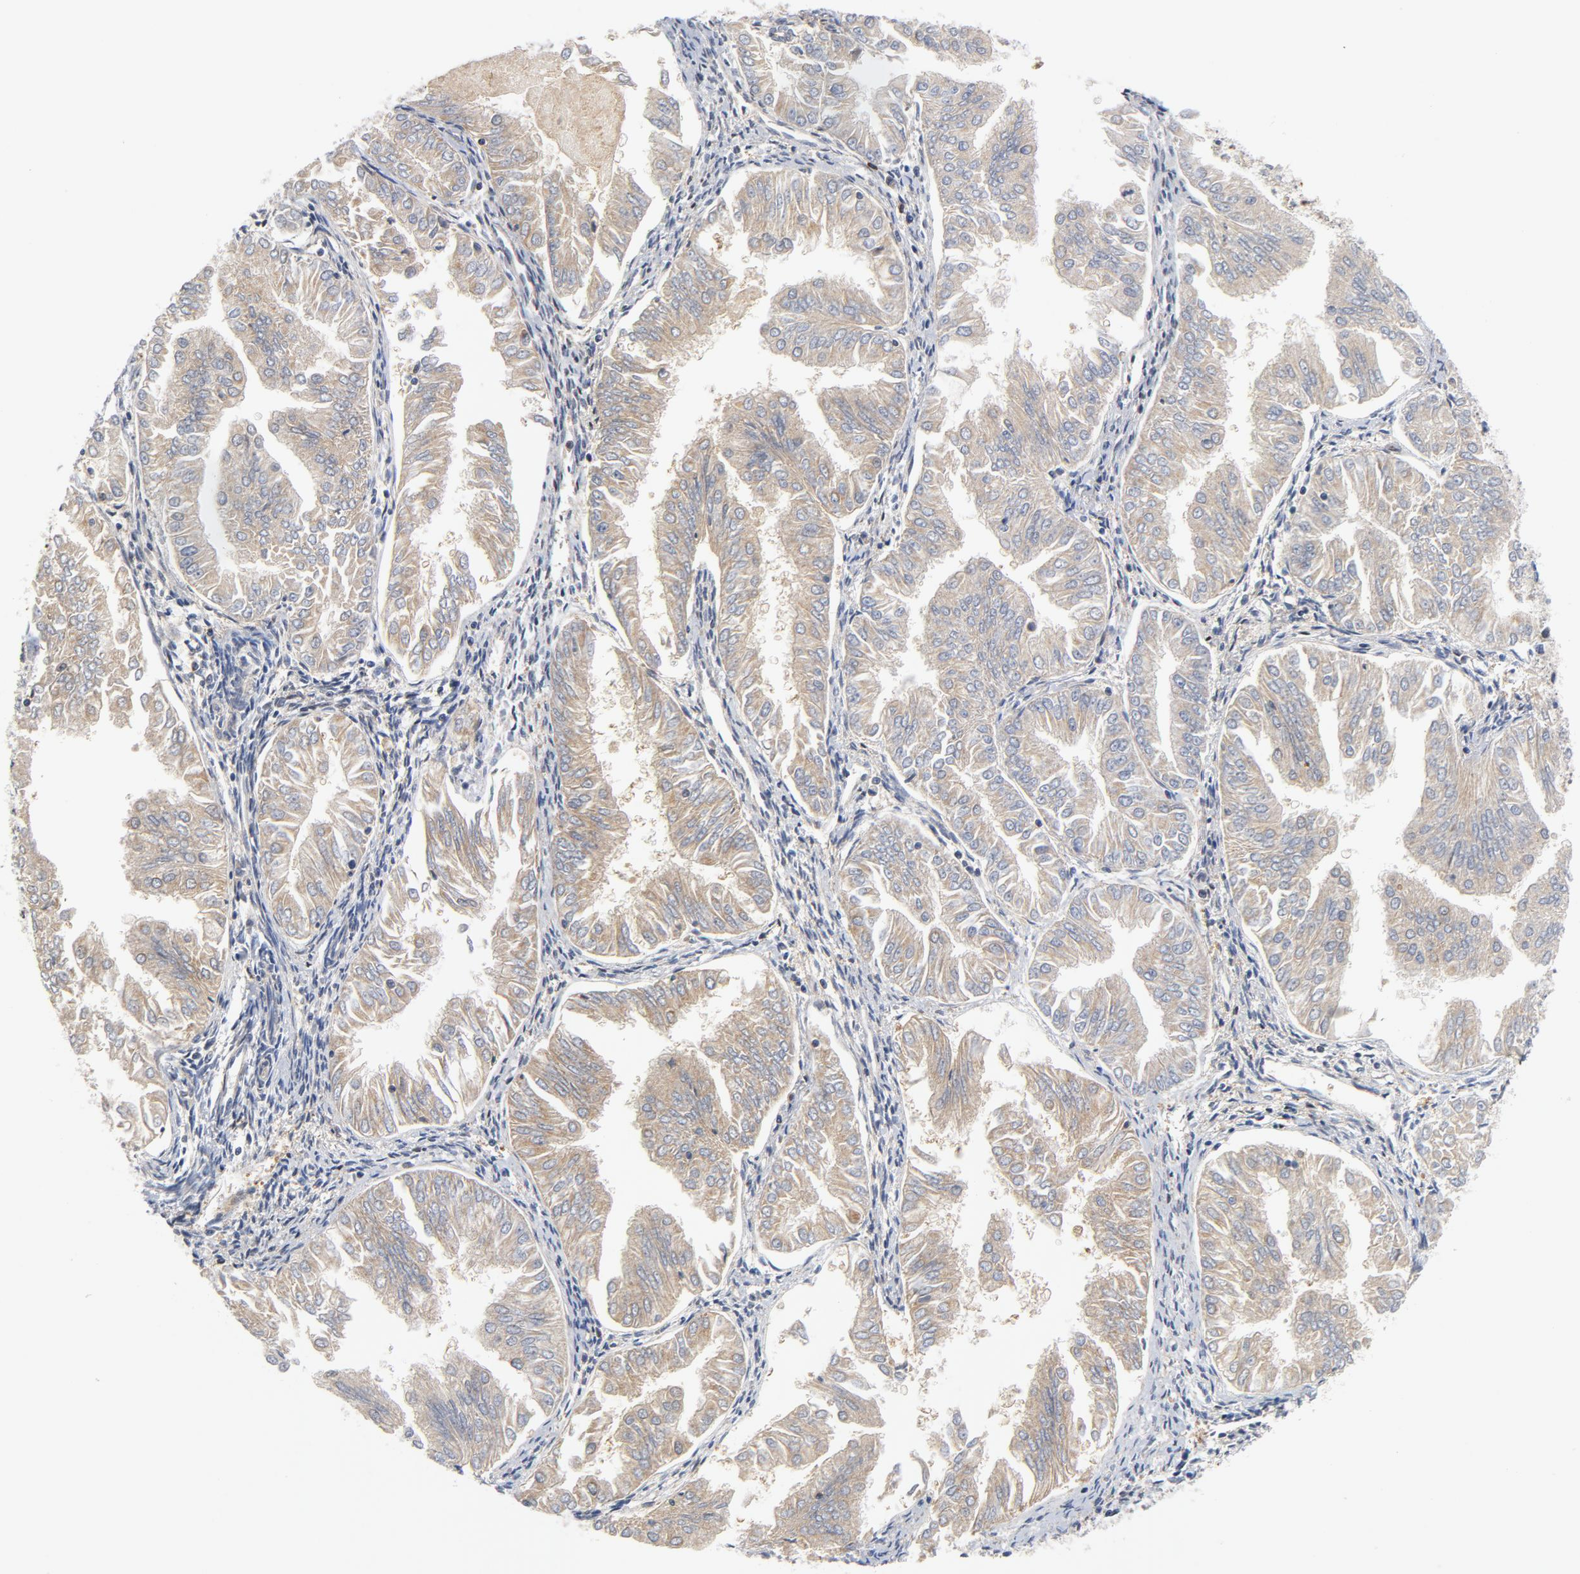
{"staining": {"intensity": "weak", "quantity": ">75%", "location": "cytoplasmic/membranous"}, "tissue": "endometrial cancer", "cell_type": "Tumor cells", "image_type": "cancer", "snomed": [{"axis": "morphology", "description": "Adenocarcinoma, NOS"}, {"axis": "topography", "description": "Endometrium"}], "caption": "A histopathology image showing weak cytoplasmic/membranous expression in about >75% of tumor cells in endometrial cancer (adenocarcinoma), as visualized by brown immunohistochemical staining.", "gene": "RAPGEF4", "patient": {"sex": "female", "age": 53}}